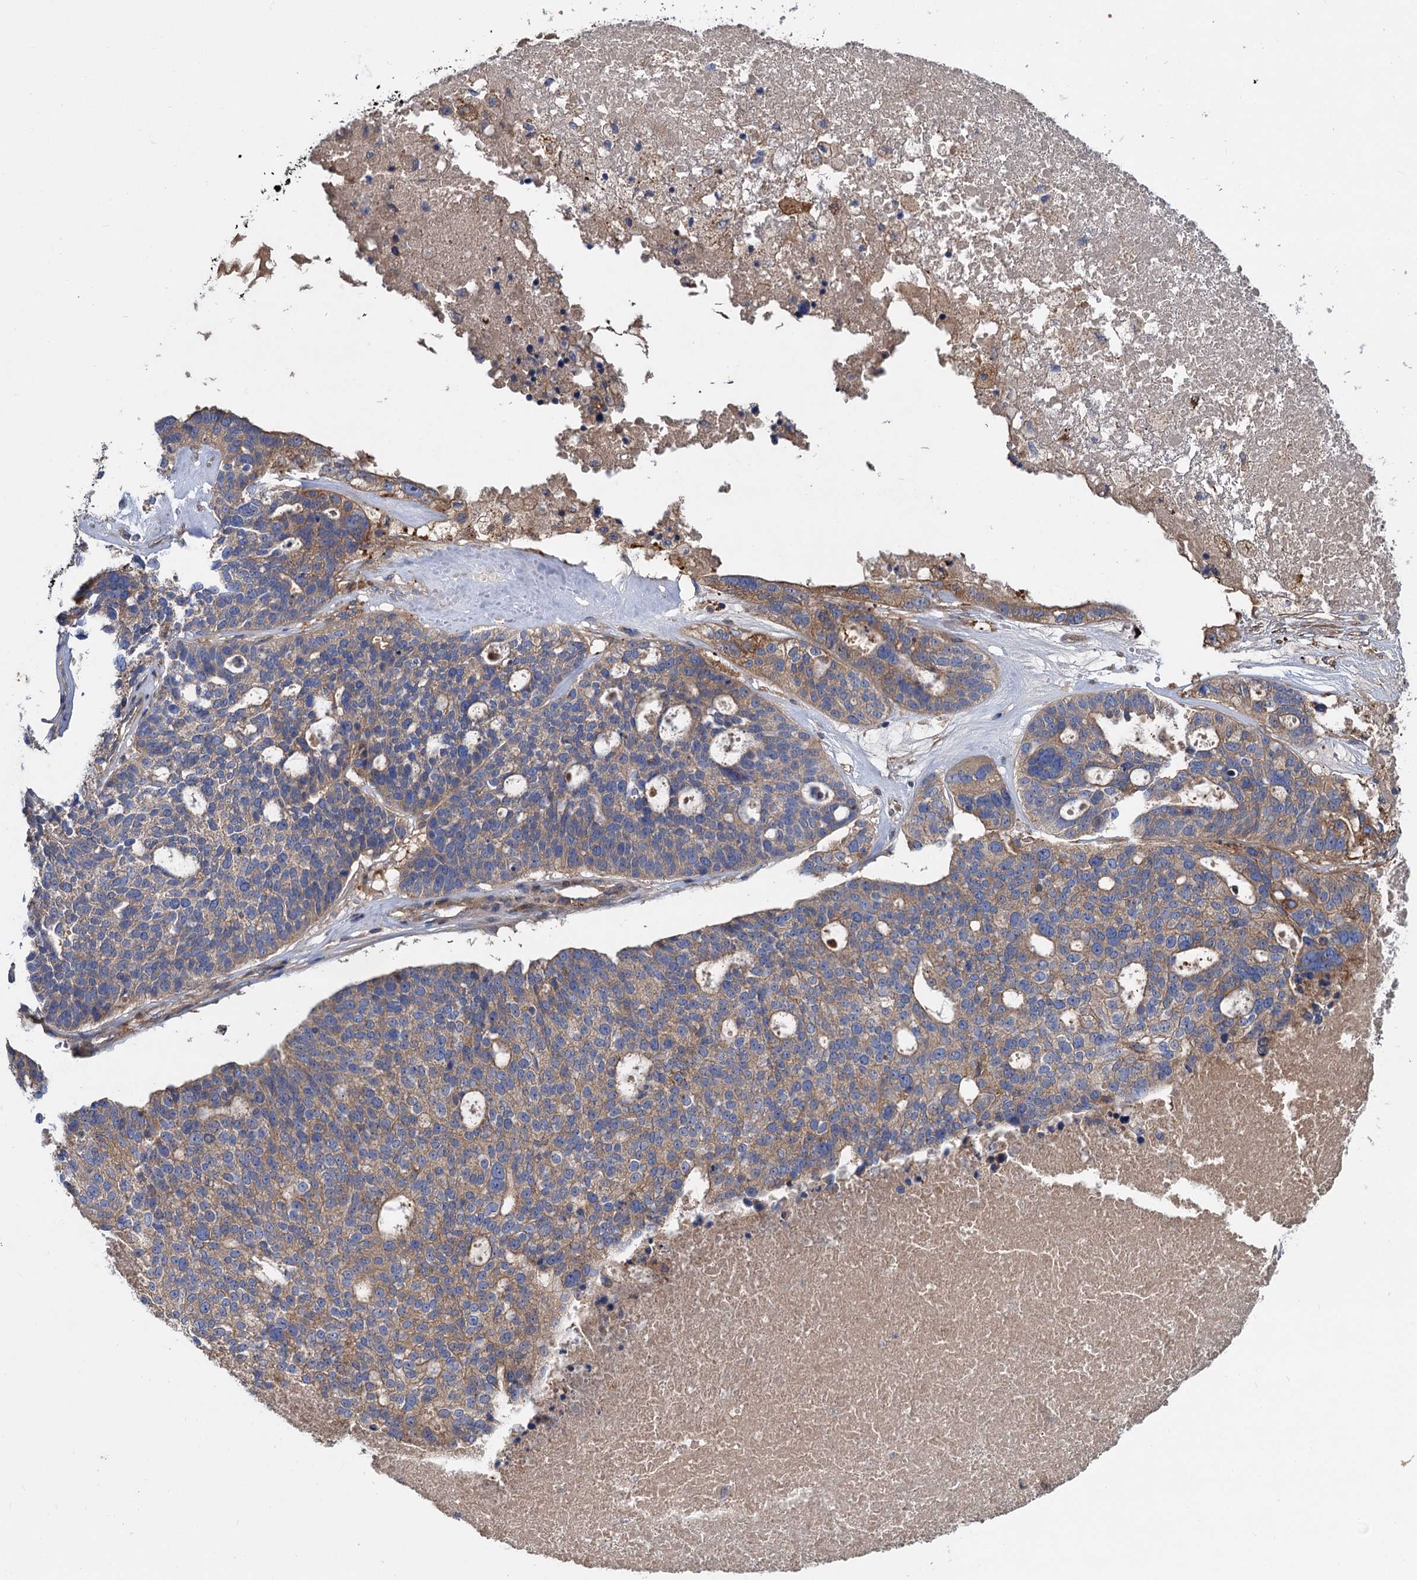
{"staining": {"intensity": "moderate", "quantity": "25%-75%", "location": "cytoplasmic/membranous"}, "tissue": "ovarian cancer", "cell_type": "Tumor cells", "image_type": "cancer", "snomed": [{"axis": "morphology", "description": "Cystadenocarcinoma, serous, NOS"}, {"axis": "topography", "description": "Ovary"}], "caption": "This micrograph displays IHC staining of ovarian serous cystadenocarcinoma, with medium moderate cytoplasmic/membranous staining in about 25%-75% of tumor cells.", "gene": "ALKBH7", "patient": {"sex": "female", "age": 59}}